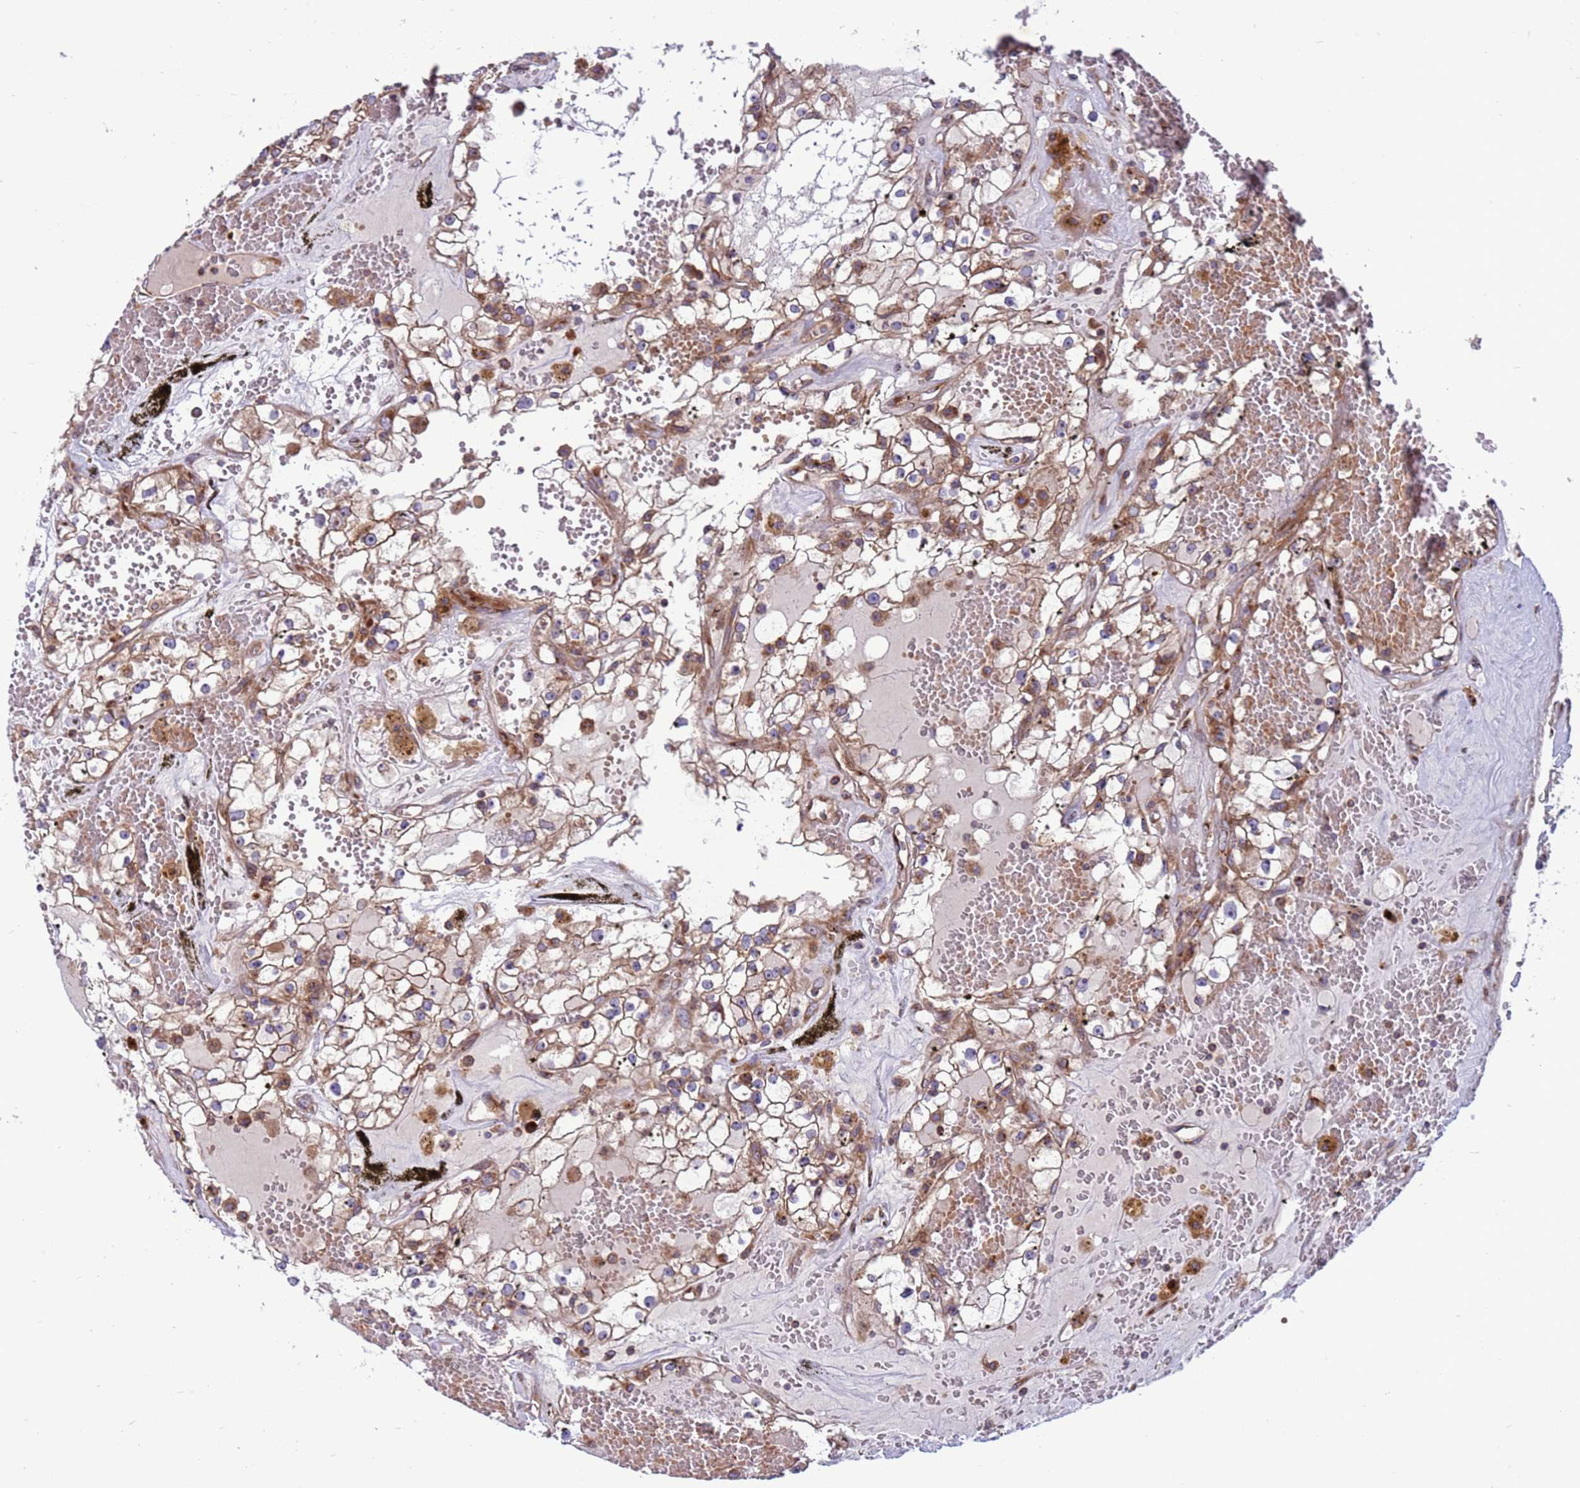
{"staining": {"intensity": "moderate", "quantity": ">75%", "location": "cytoplasmic/membranous"}, "tissue": "renal cancer", "cell_type": "Tumor cells", "image_type": "cancer", "snomed": [{"axis": "morphology", "description": "Adenocarcinoma, NOS"}, {"axis": "topography", "description": "Kidney"}], "caption": "This is an image of IHC staining of renal cancer (adenocarcinoma), which shows moderate staining in the cytoplasmic/membranous of tumor cells.", "gene": "ZC3HAV1", "patient": {"sex": "male", "age": 56}}